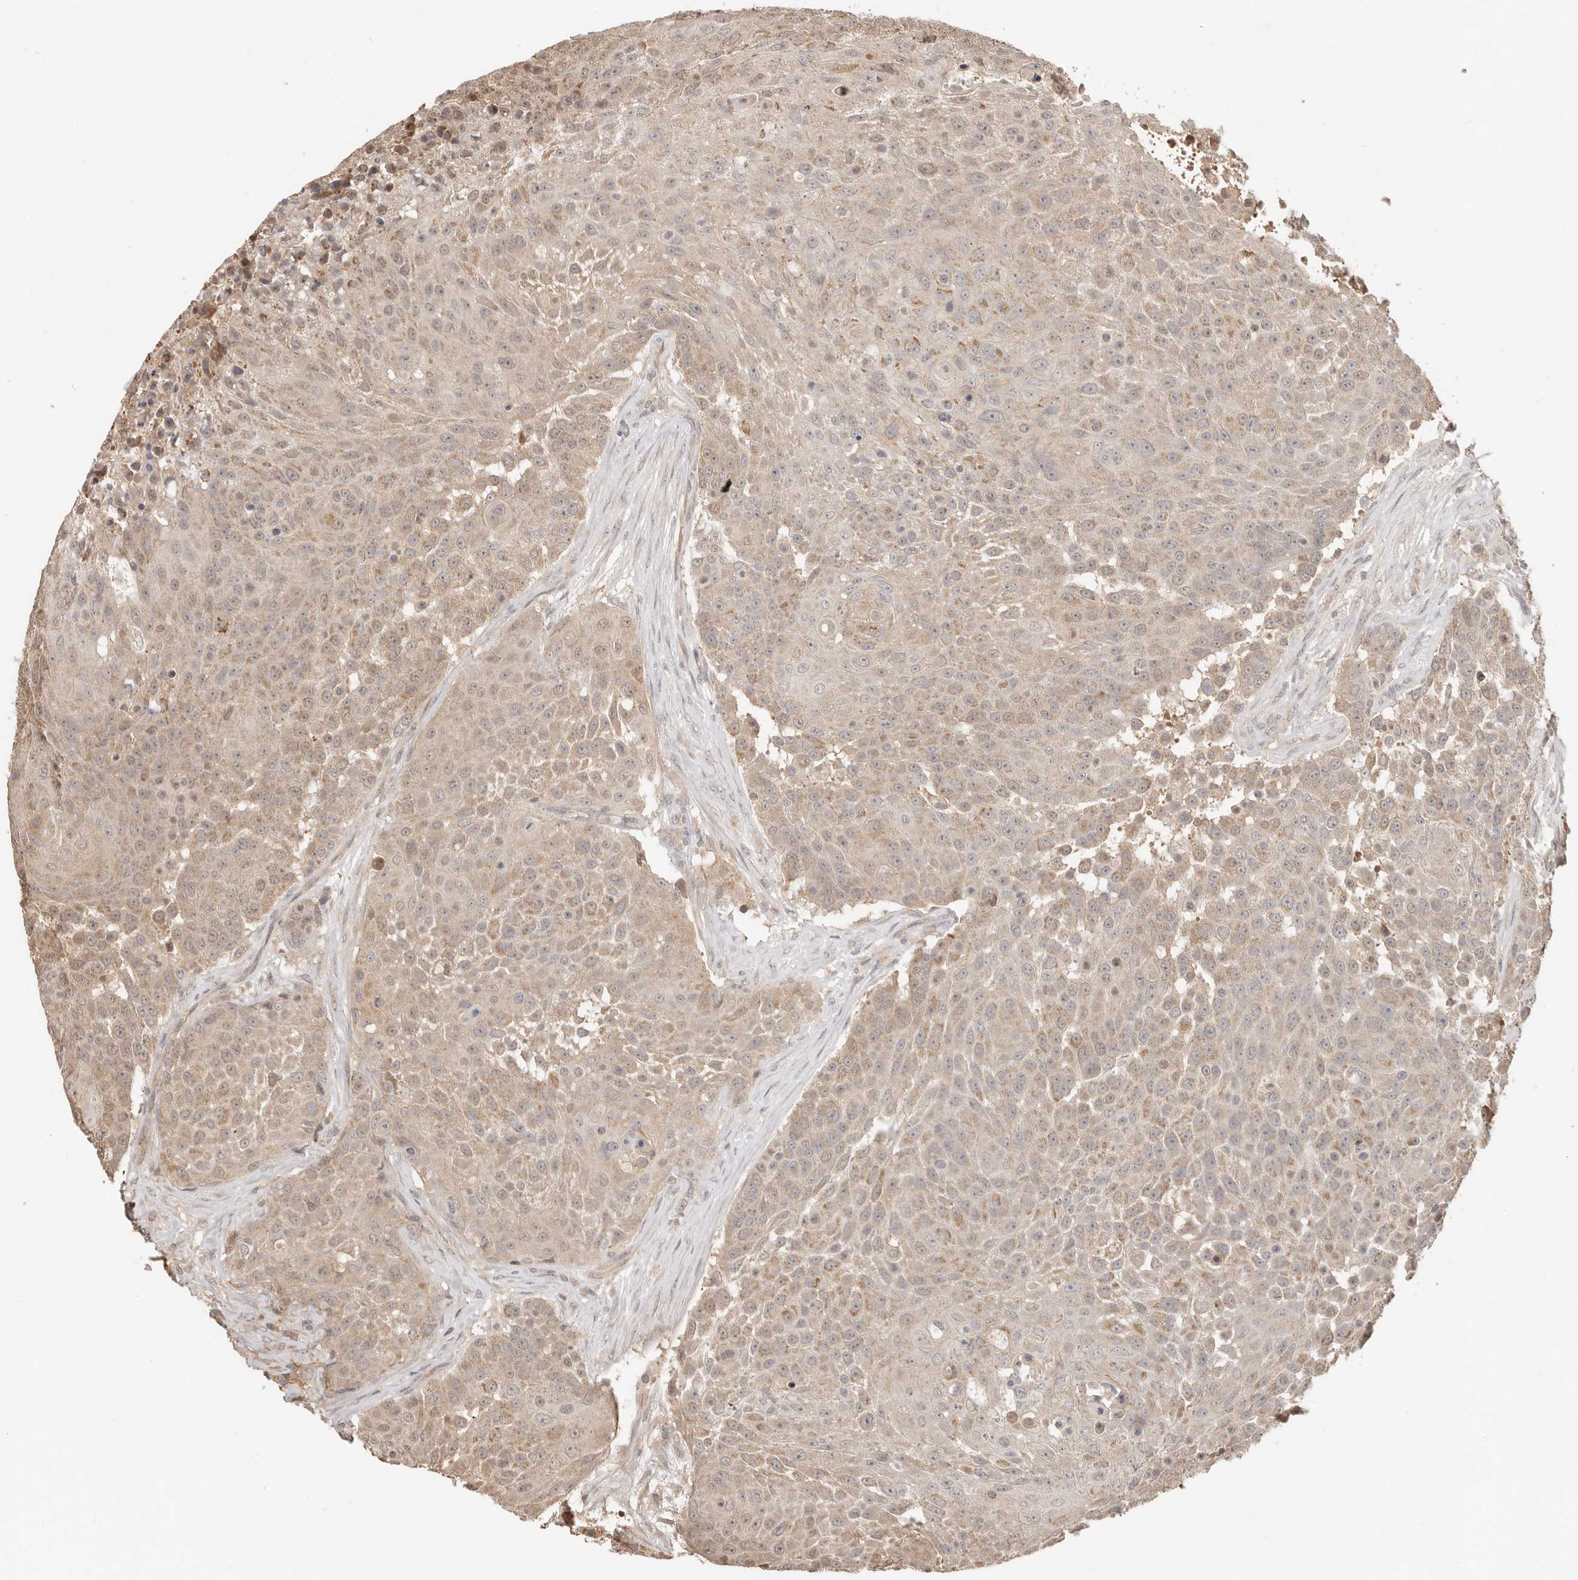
{"staining": {"intensity": "moderate", "quantity": ">75%", "location": "cytoplasmic/membranous"}, "tissue": "urothelial cancer", "cell_type": "Tumor cells", "image_type": "cancer", "snomed": [{"axis": "morphology", "description": "Urothelial carcinoma, High grade"}, {"axis": "topography", "description": "Urinary bladder"}], "caption": "Protein analysis of urothelial cancer tissue reveals moderate cytoplasmic/membranous expression in about >75% of tumor cells.", "gene": "MTFR2", "patient": {"sex": "female", "age": 63}}